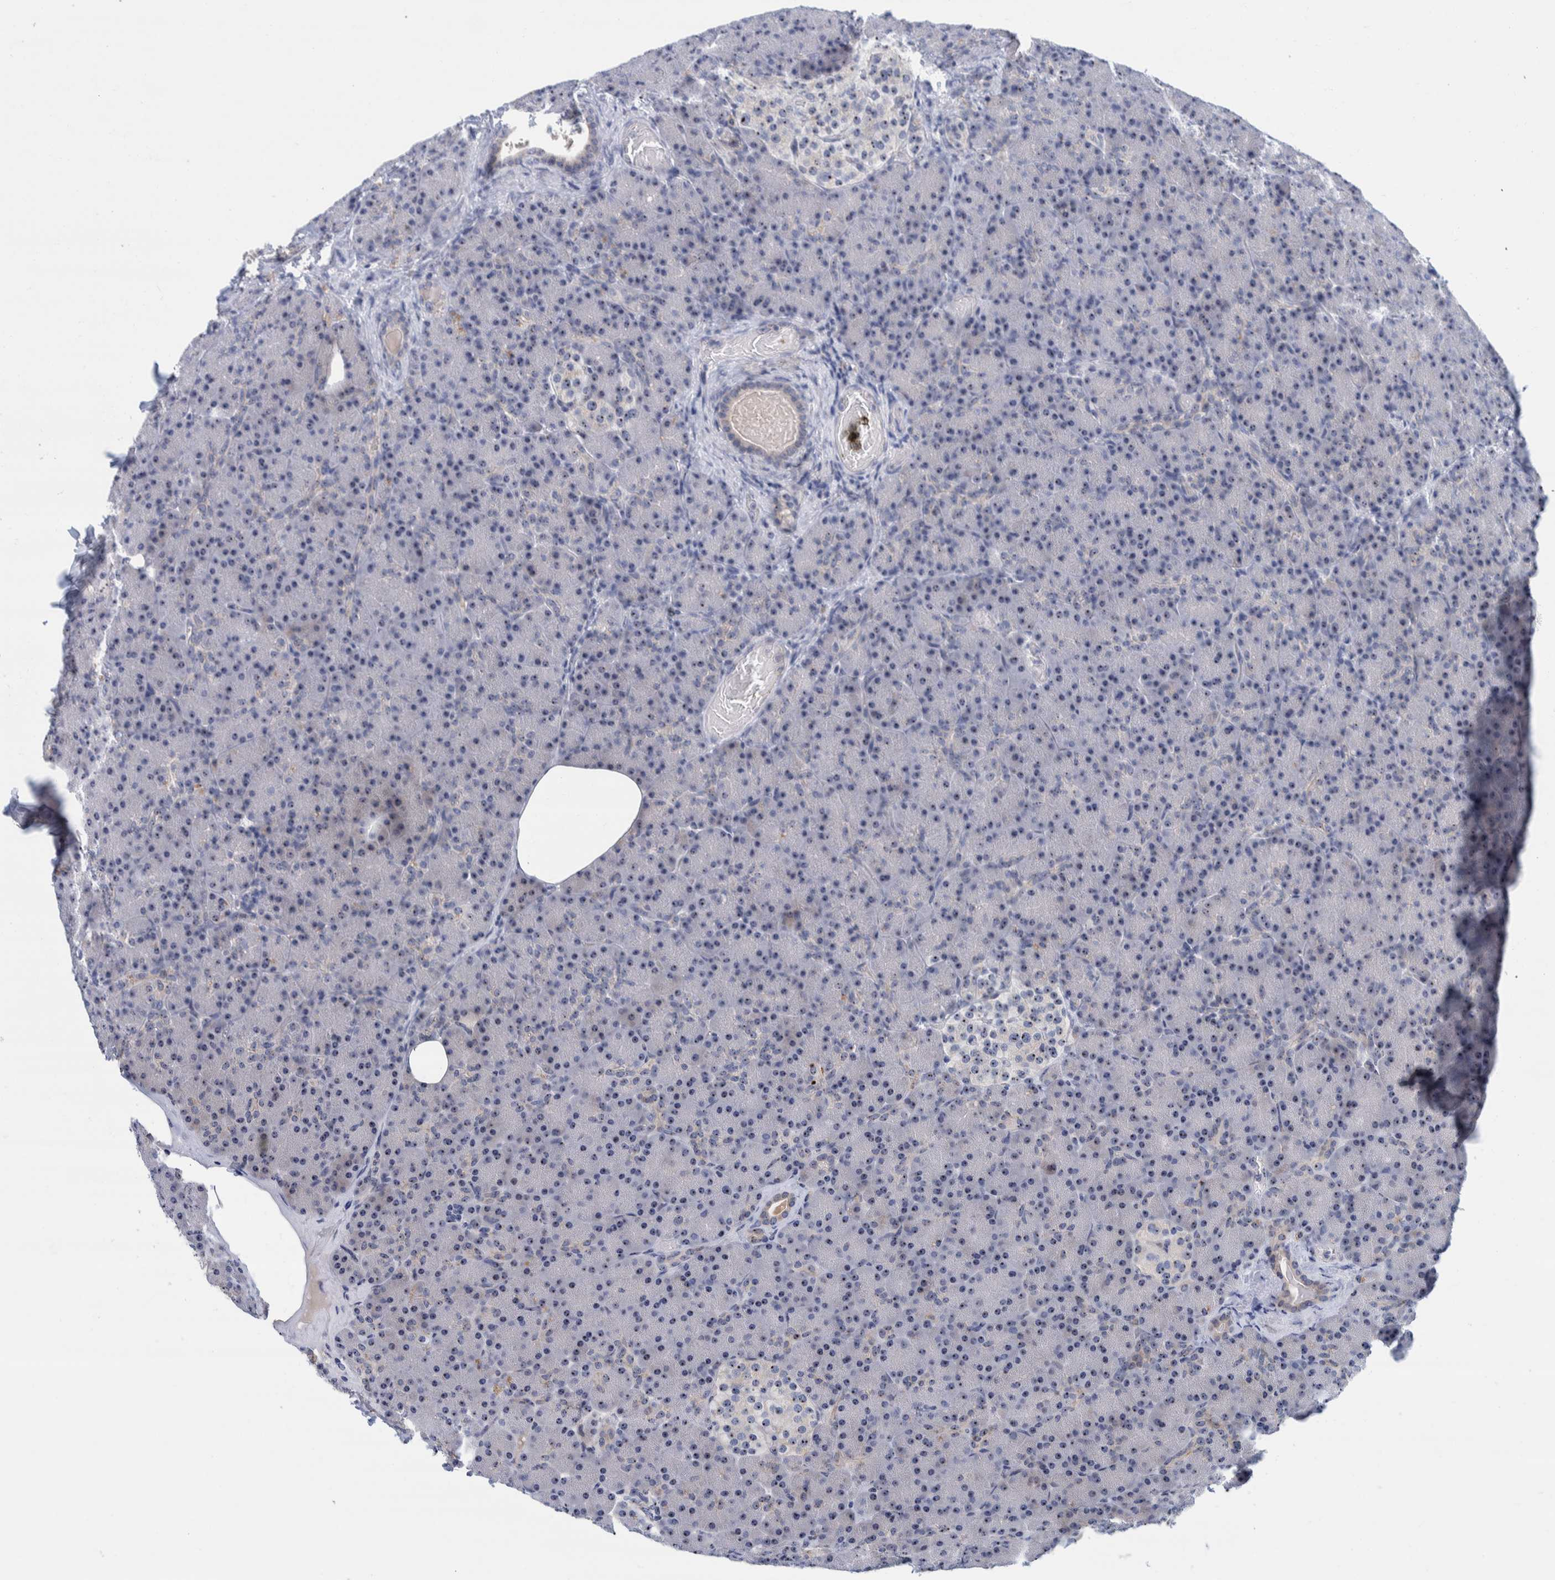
{"staining": {"intensity": "moderate", "quantity": ">75%", "location": "nuclear"}, "tissue": "pancreas", "cell_type": "Exocrine glandular cells", "image_type": "normal", "snomed": [{"axis": "morphology", "description": "Normal tissue, NOS"}, {"axis": "topography", "description": "Pancreas"}], "caption": "Immunohistochemistry (IHC) staining of benign pancreas, which exhibits medium levels of moderate nuclear expression in approximately >75% of exocrine glandular cells indicating moderate nuclear protein staining. The staining was performed using DAB (brown) for protein detection and nuclei were counterstained in hematoxylin (blue).", "gene": "NOL11", "patient": {"sex": "female", "age": 43}}